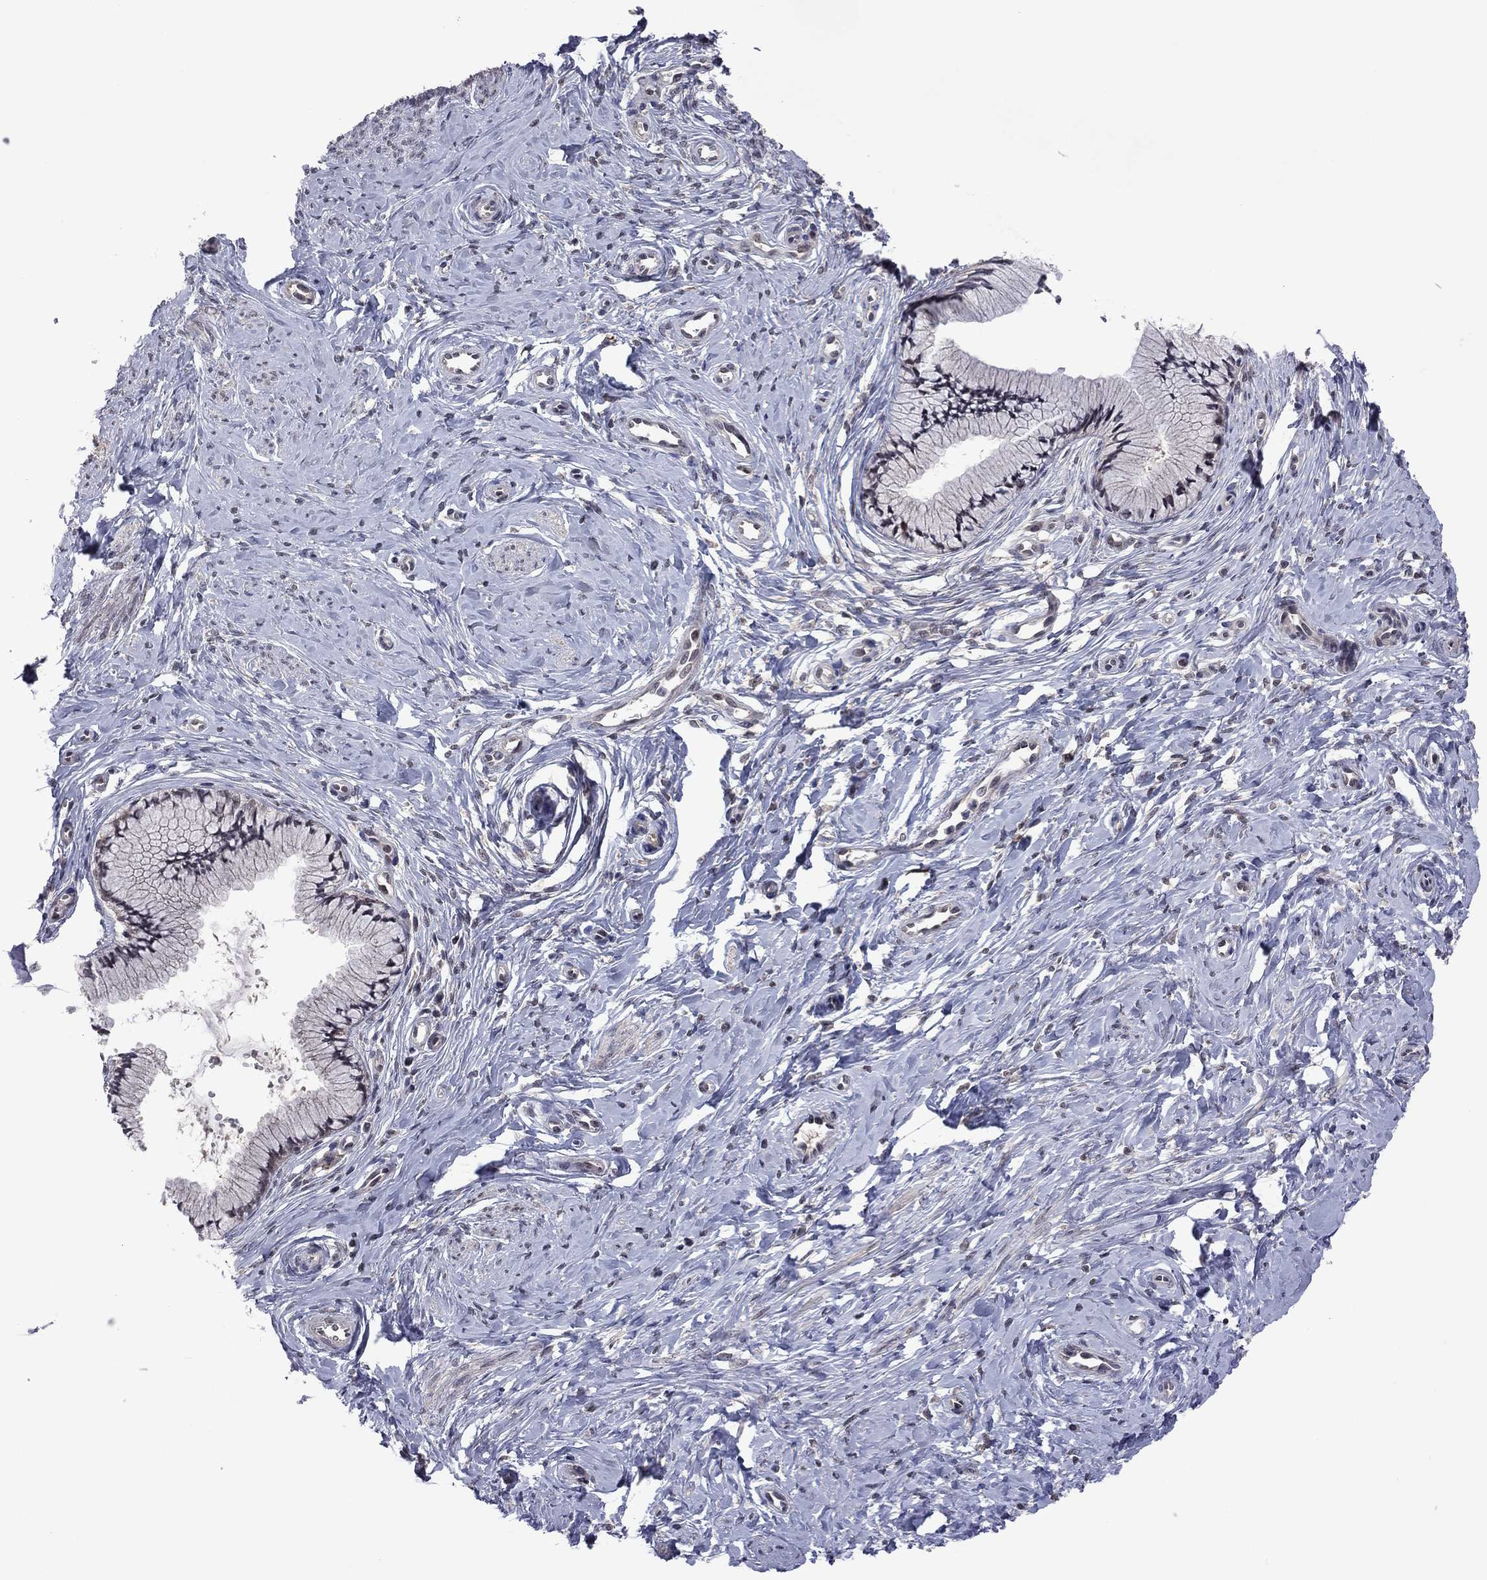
{"staining": {"intensity": "negative", "quantity": "none", "location": "none"}, "tissue": "cervix", "cell_type": "Glandular cells", "image_type": "normal", "snomed": [{"axis": "morphology", "description": "Normal tissue, NOS"}, {"axis": "topography", "description": "Cervix"}], "caption": "DAB (3,3'-diaminobenzidine) immunohistochemical staining of normal human cervix displays no significant positivity in glandular cells.", "gene": "GPAA1", "patient": {"sex": "female", "age": 37}}